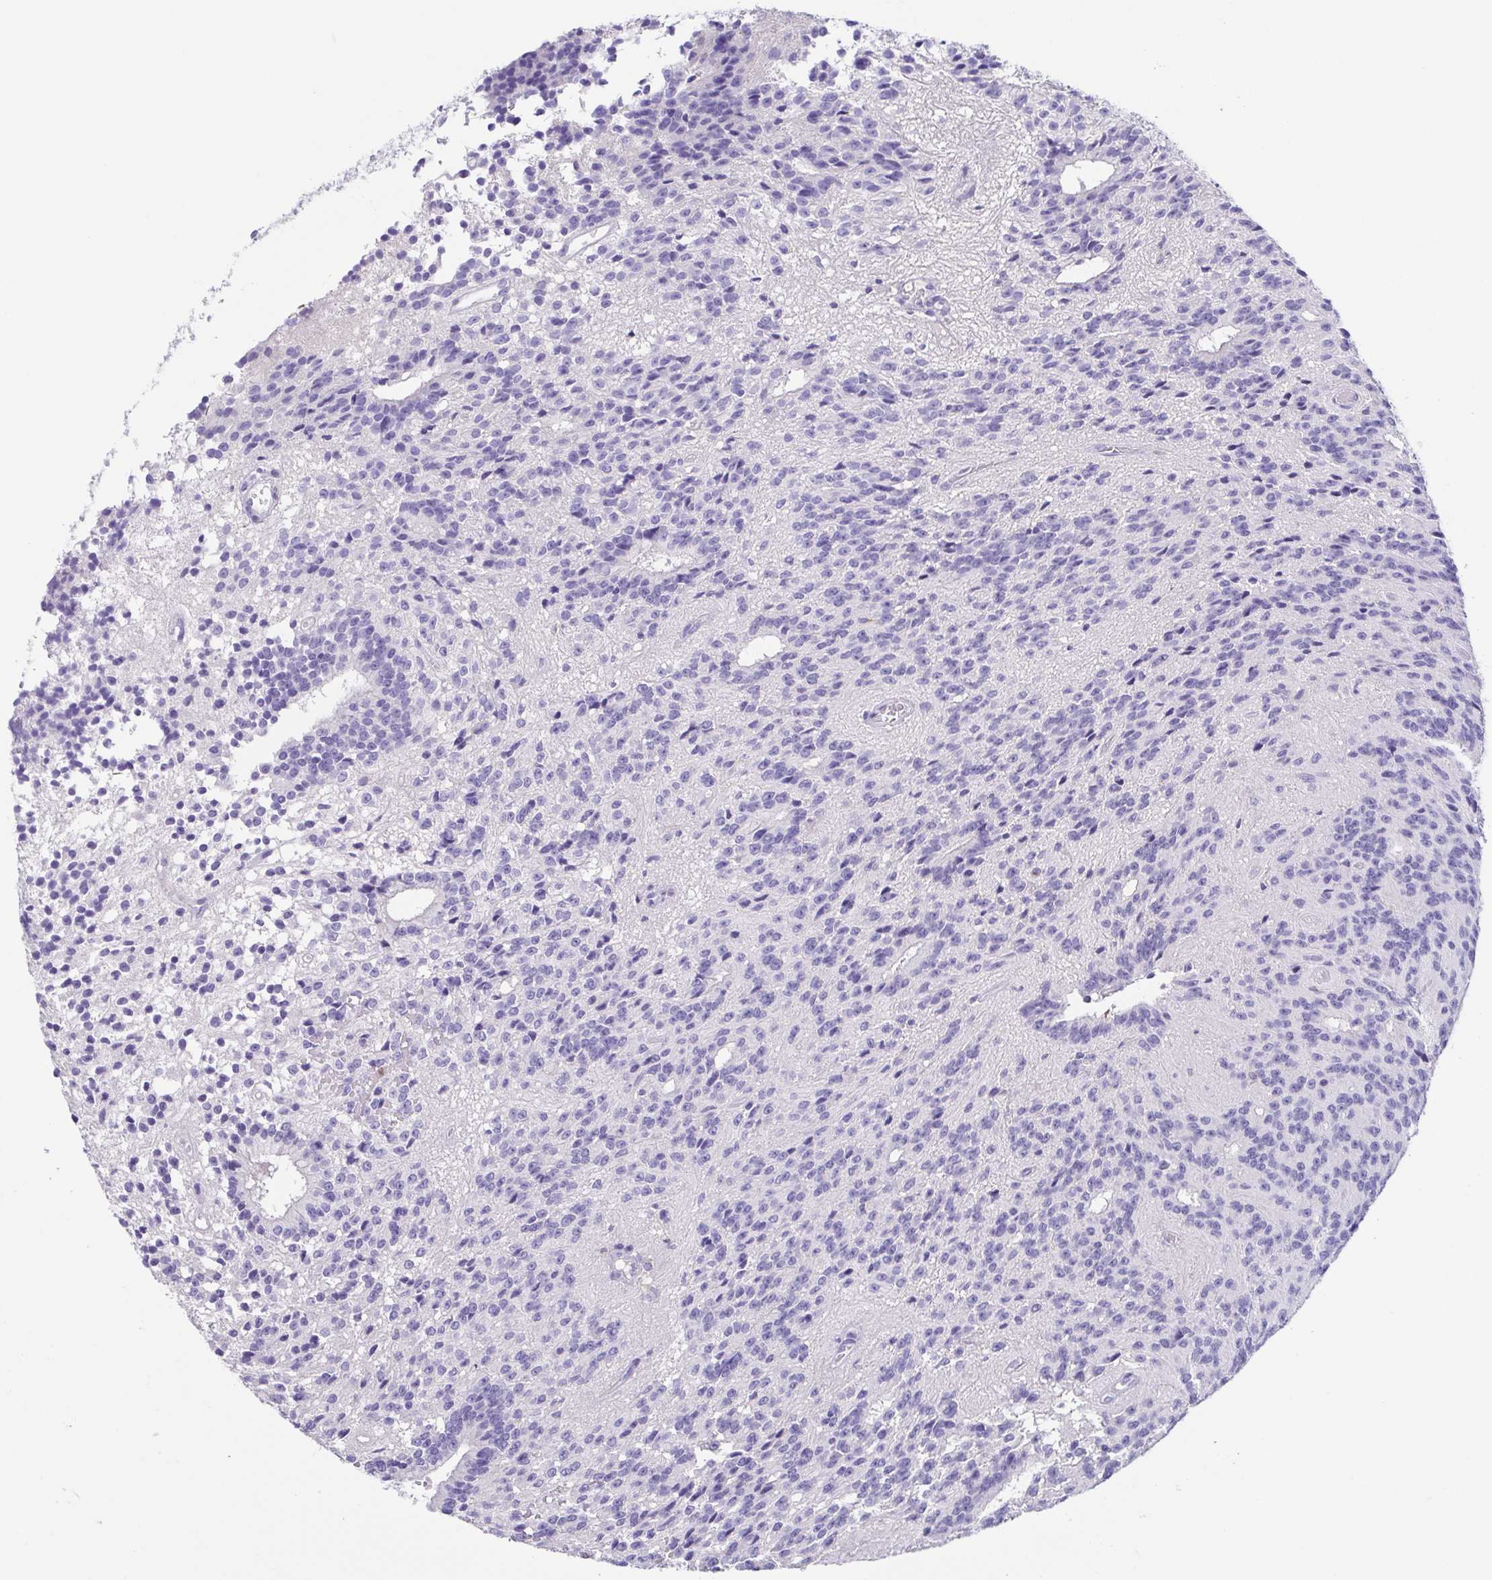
{"staining": {"intensity": "negative", "quantity": "none", "location": "none"}, "tissue": "glioma", "cell_type": "Tumor cells", "image_type": "cancer", "snomed": [{"axis": "morphology", "description": "Glioma, malignant, Low grade"}, {"axis": "topography", "description": "Brain"}], "caption": "Tumor cells are negative for brown protein staining in low-grade glioma (malignant).", "gene": "ARPP21", "patient": {"sex": "male", "age": 31}}